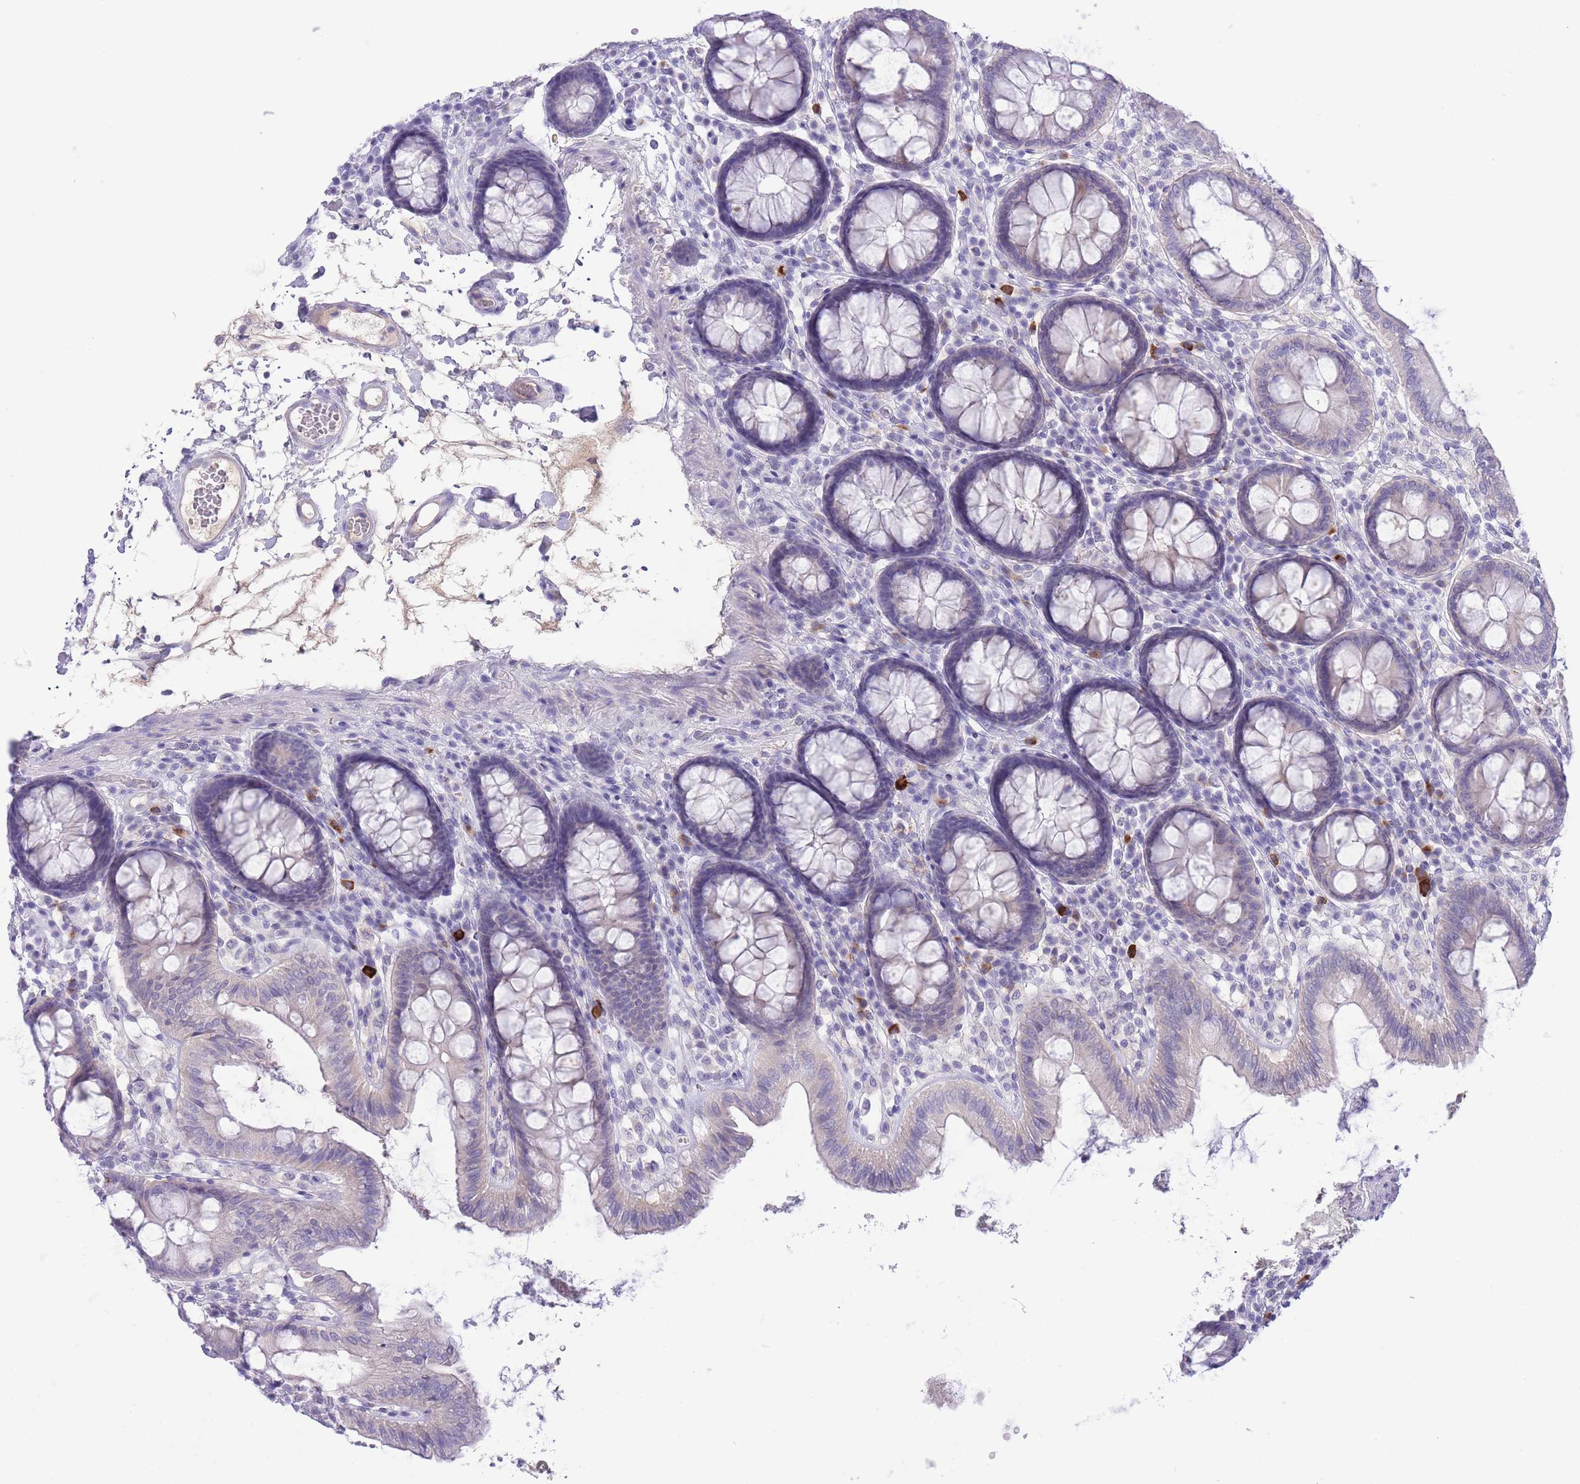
{"staining": {"intensity": "negative", "quantity": "none", "location": "none"}, "tissue": "colon", "cell_type": "Endothelial cells", "image_type": "normal", "snomed": [{"axis": "morphology", "description": "Normal tissue, NOS"}, {"axis": "topography", "description": "Colon"}], "caption": "Immunohistochemical staining of normal colon exhibits no significant positivity in endothelial cells. The staining was performed using DAB (3,3'-diaminobenzidine) to visualize the protein expression in brown, while the nuclei were stained in blue with hematoxylin (Magnification: 20x).", "gene": "ASAP3", "patient": {"sex": "male", "age": 84}}